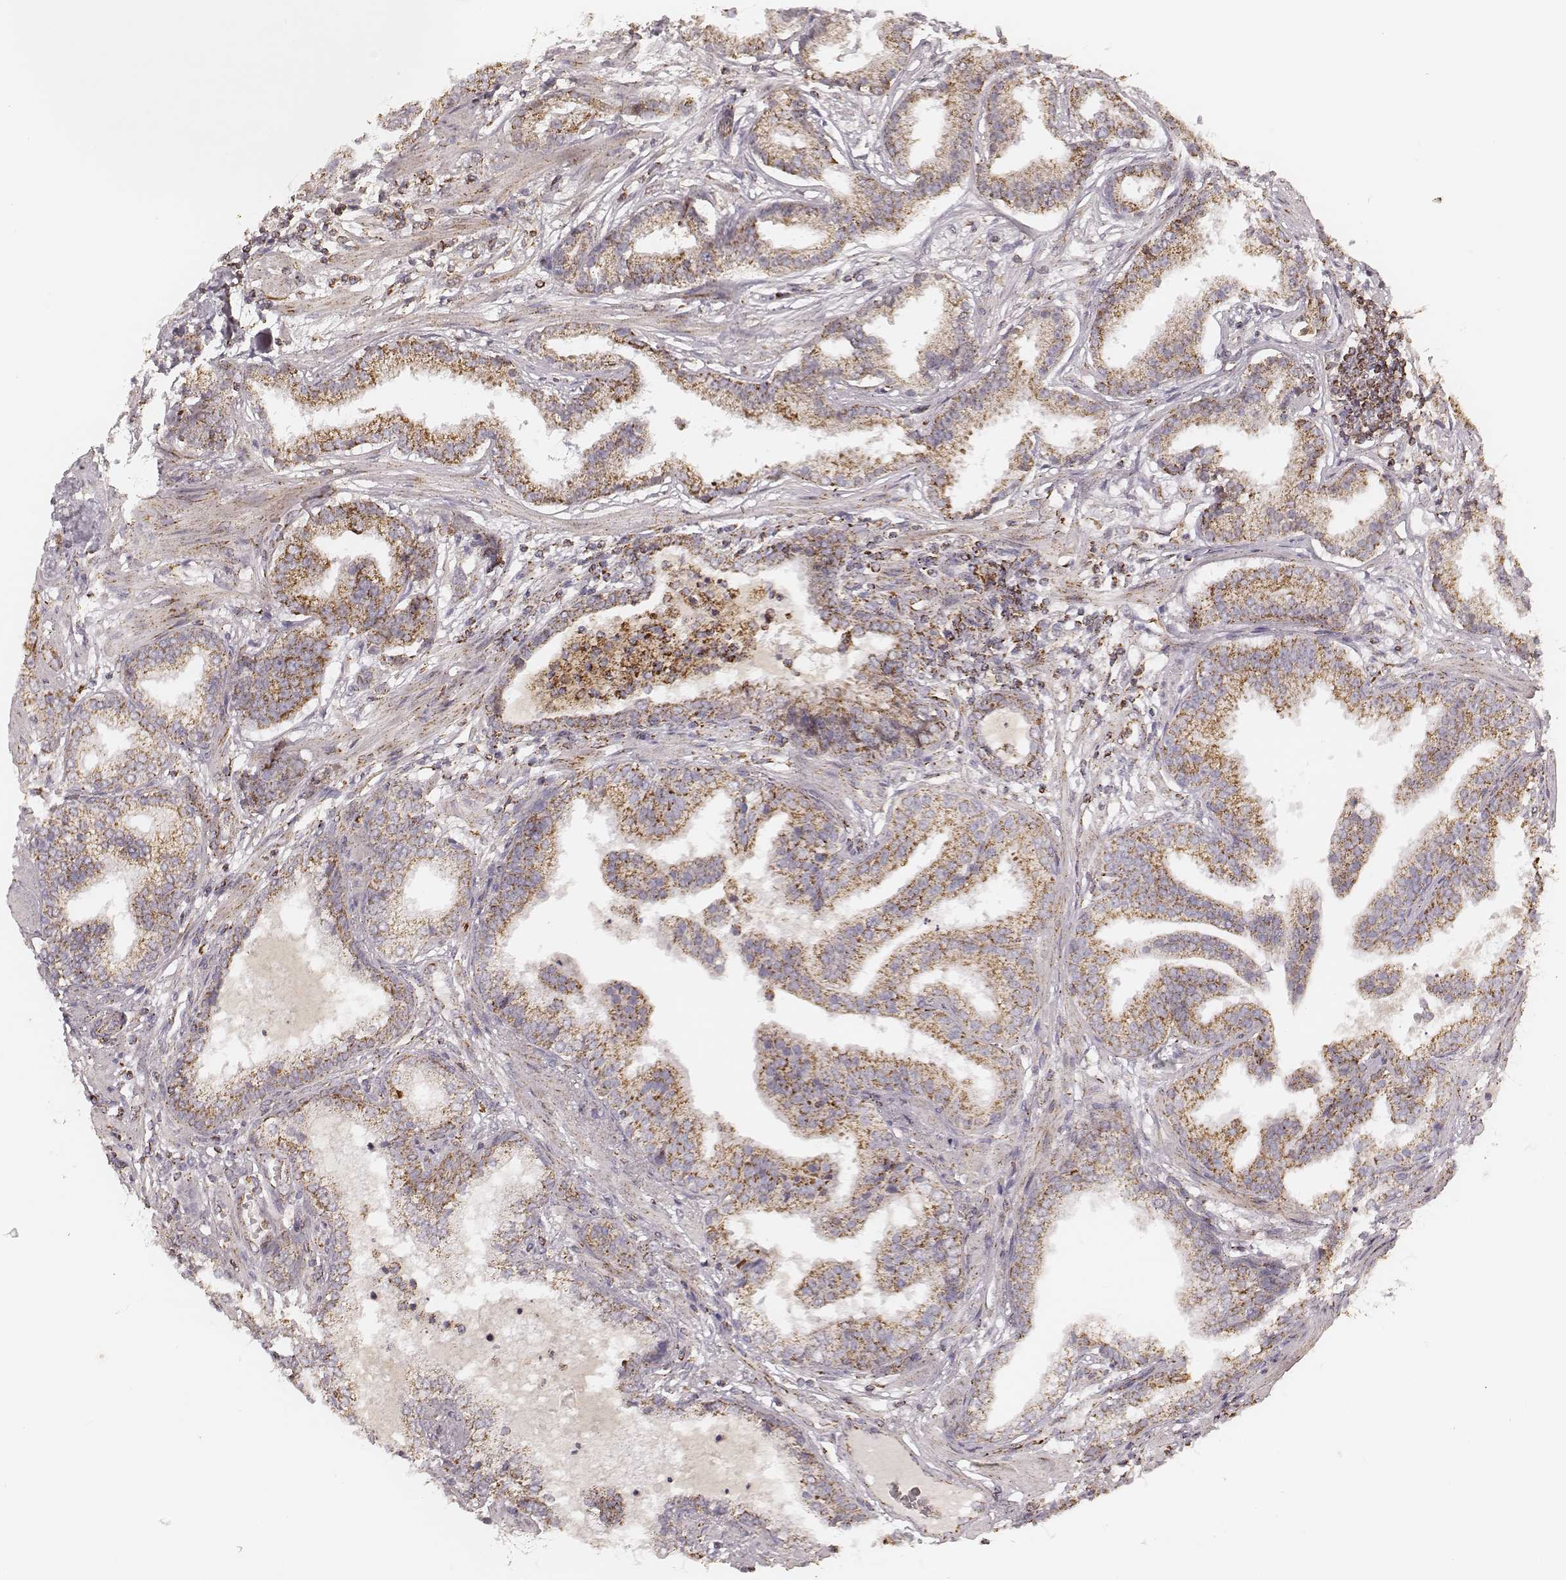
{"staining": {"intensity": "moderate", "quantity": ">75%", "location": "cytoplasmic/membranous"}, "tissue": "prostate cancer", "cell_type": "Tumor cells", "image_type": "cancer", "snomed": [{"axis": "morphology", "description": "Adenocarcinoma, NOS"}, {"axis": "topography", "description": "Prostate"}], "caption": "Immunohistochemical staining of prostate cancer (adenocarcinoma) exhibits moderate cytoplasmic/membranous protein expression in approximately >75% of tumor cells.", "gene": "CS", "patient": {"sex": "male", "age": 64}}